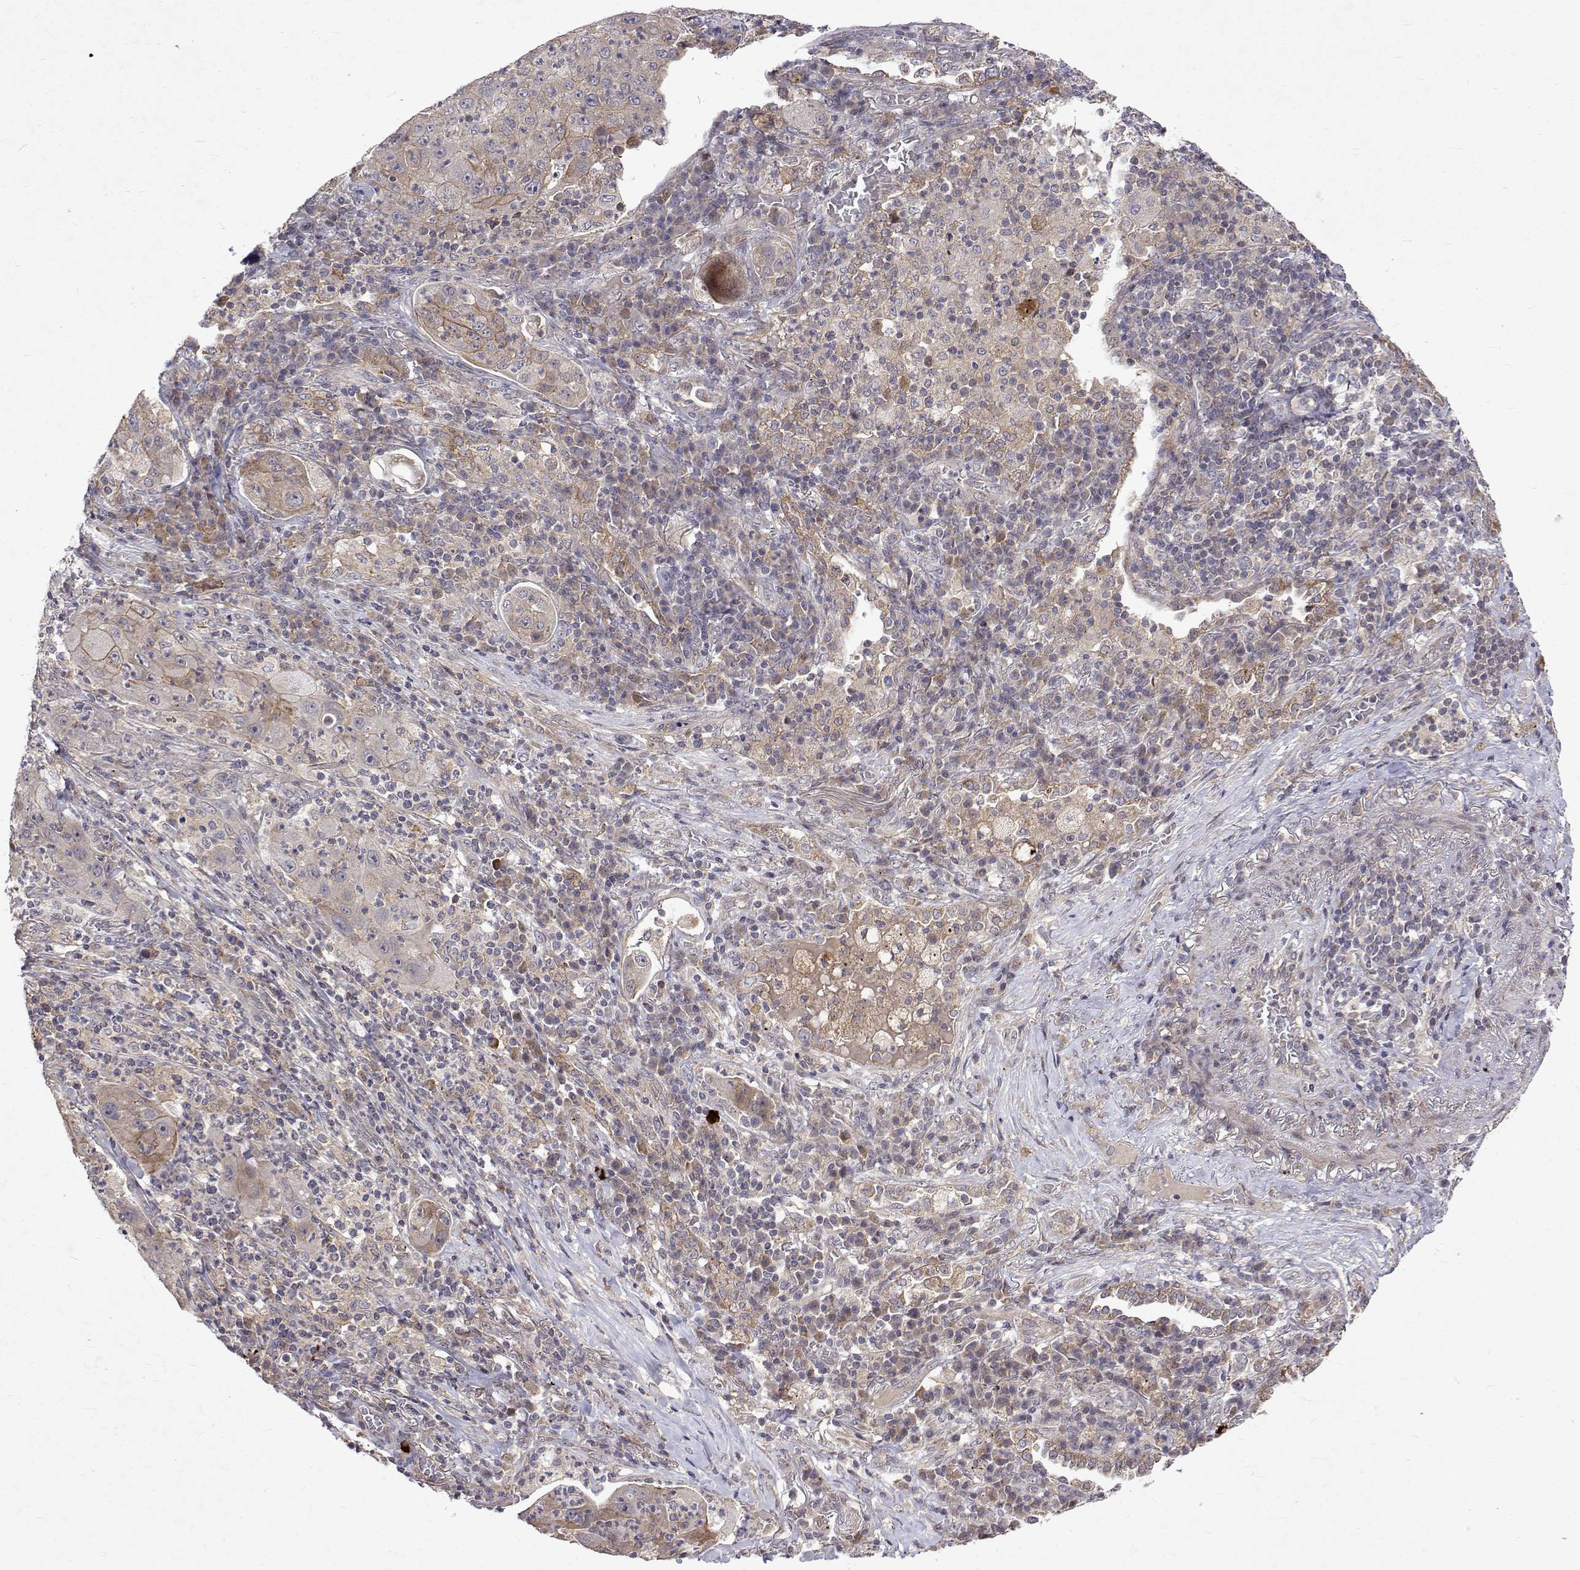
{"staining": {"intensity": "moderate", "quantity": "<25%", "location": "cytoplasmic/membranous"}, "tissue": "lung cancer", "cell_type": "Tumor cells", "image_type": "cancer", "snomed": [{"axis": "morphology", "description": "Squamous cell carcinoma, NOS"}, {"axis": "topography", "description": "Lung"}], "caption": "Moderate cytoplasmic/membranous staining for a protein is present in about <25% of tumor cells of lung cancer (squamous cell carcinoma) using immunohistochemistry.", "gene": "ALKBH8", "patient": {"sex": "female", "age": 59}}